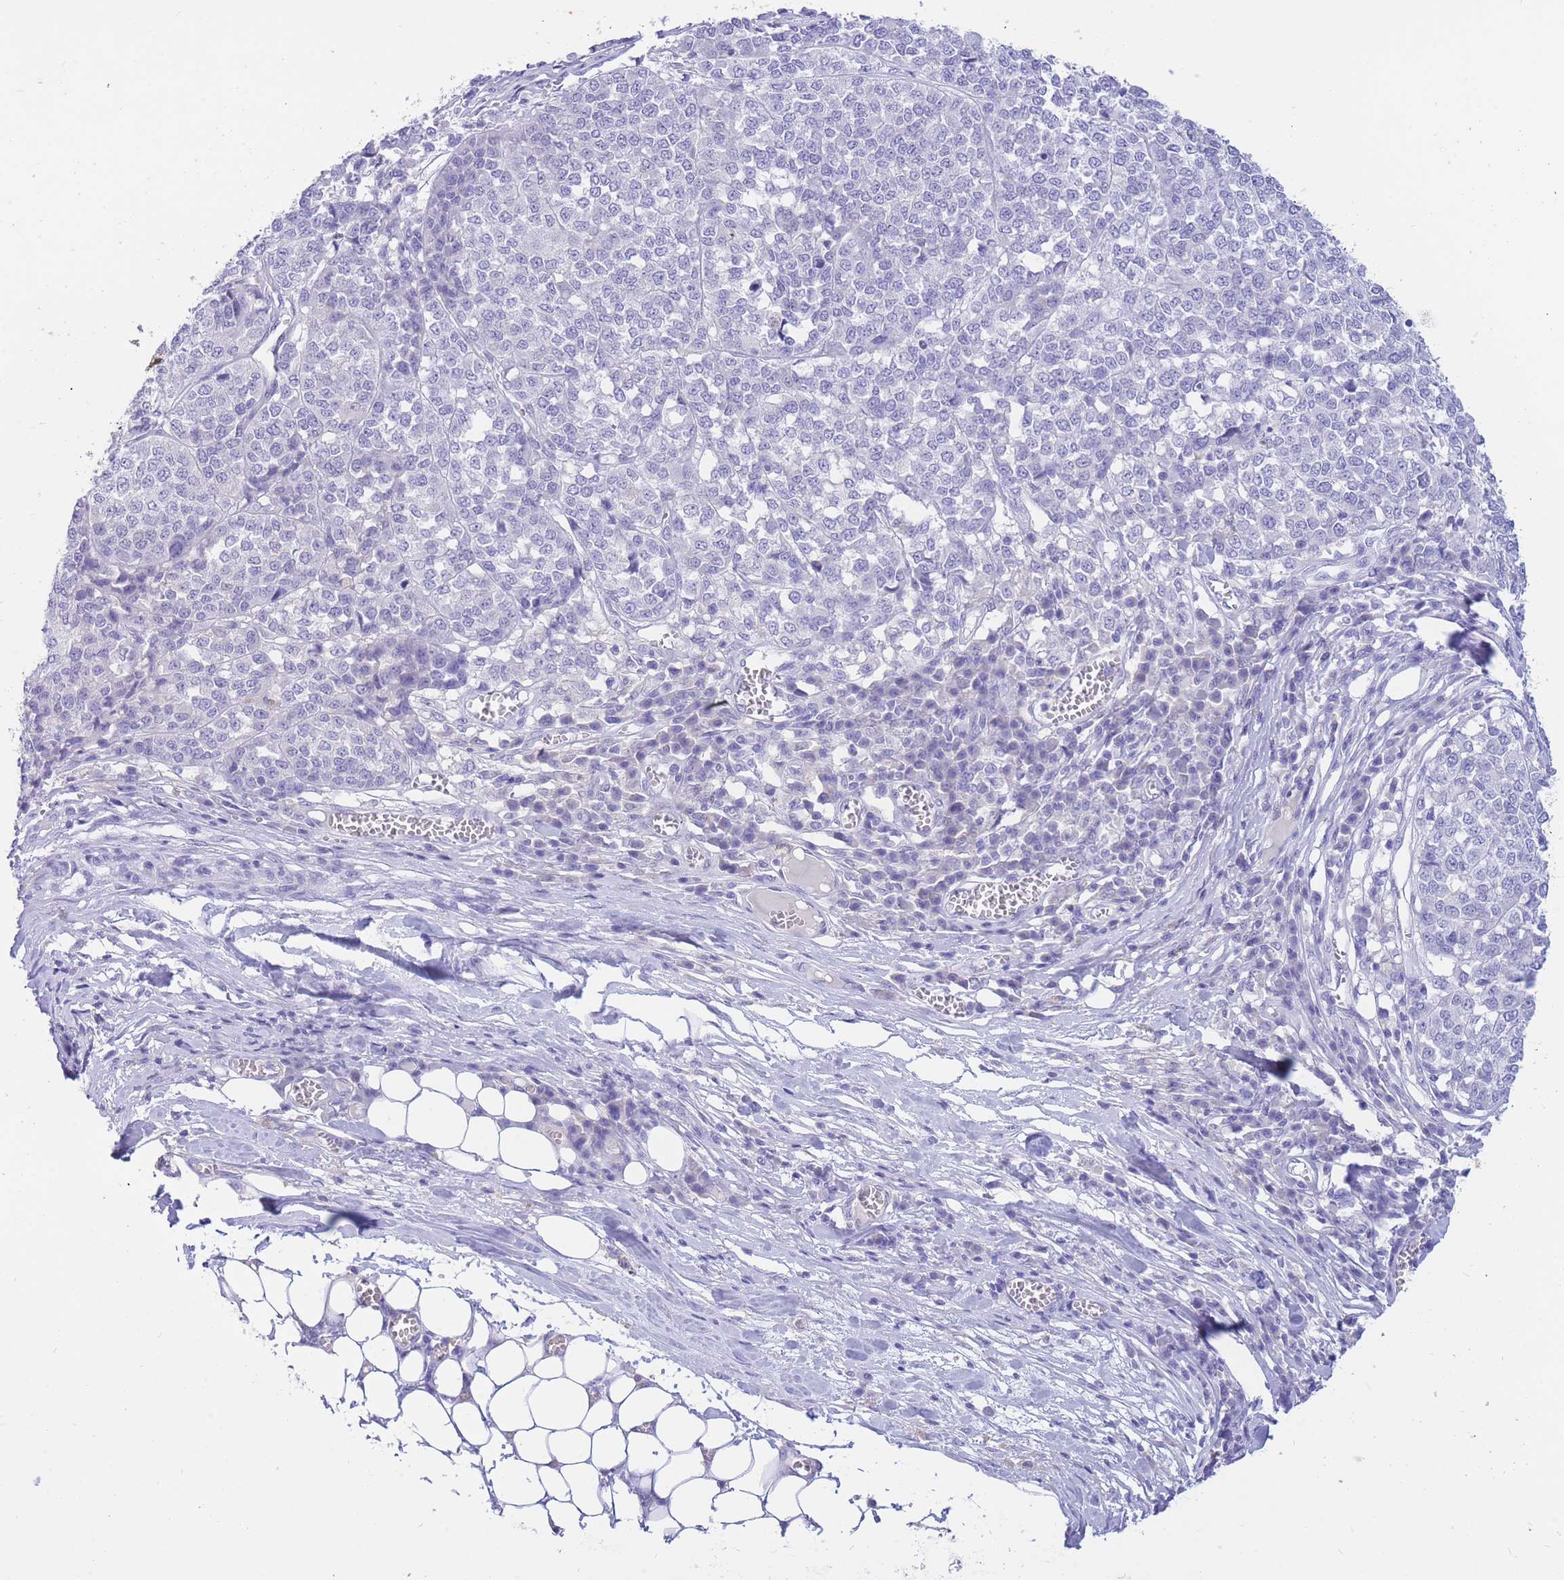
{"staining": {"intensity": "negative", "quantity": "none", "location": "none"}, "tissue": "melanoma", "cell_type": "Tumor cells", "image_type": "cancer", "snomed": [{"axis": "morphology", "description": "Malignant melanoma, Metastatic site"}, {"axis": "topography", "description": "Lymph node"}], "caption": "Histopathology image shows no protein staining in tumor cells of malignant melanoma (metastatic site) tissue. (DAB (3,3'-diaminobenzidine) IHC visualized using brightfield microscopy, high magnification).", "gene": "SULT1A1", "patient": {"sex": "male", "age": 44}}